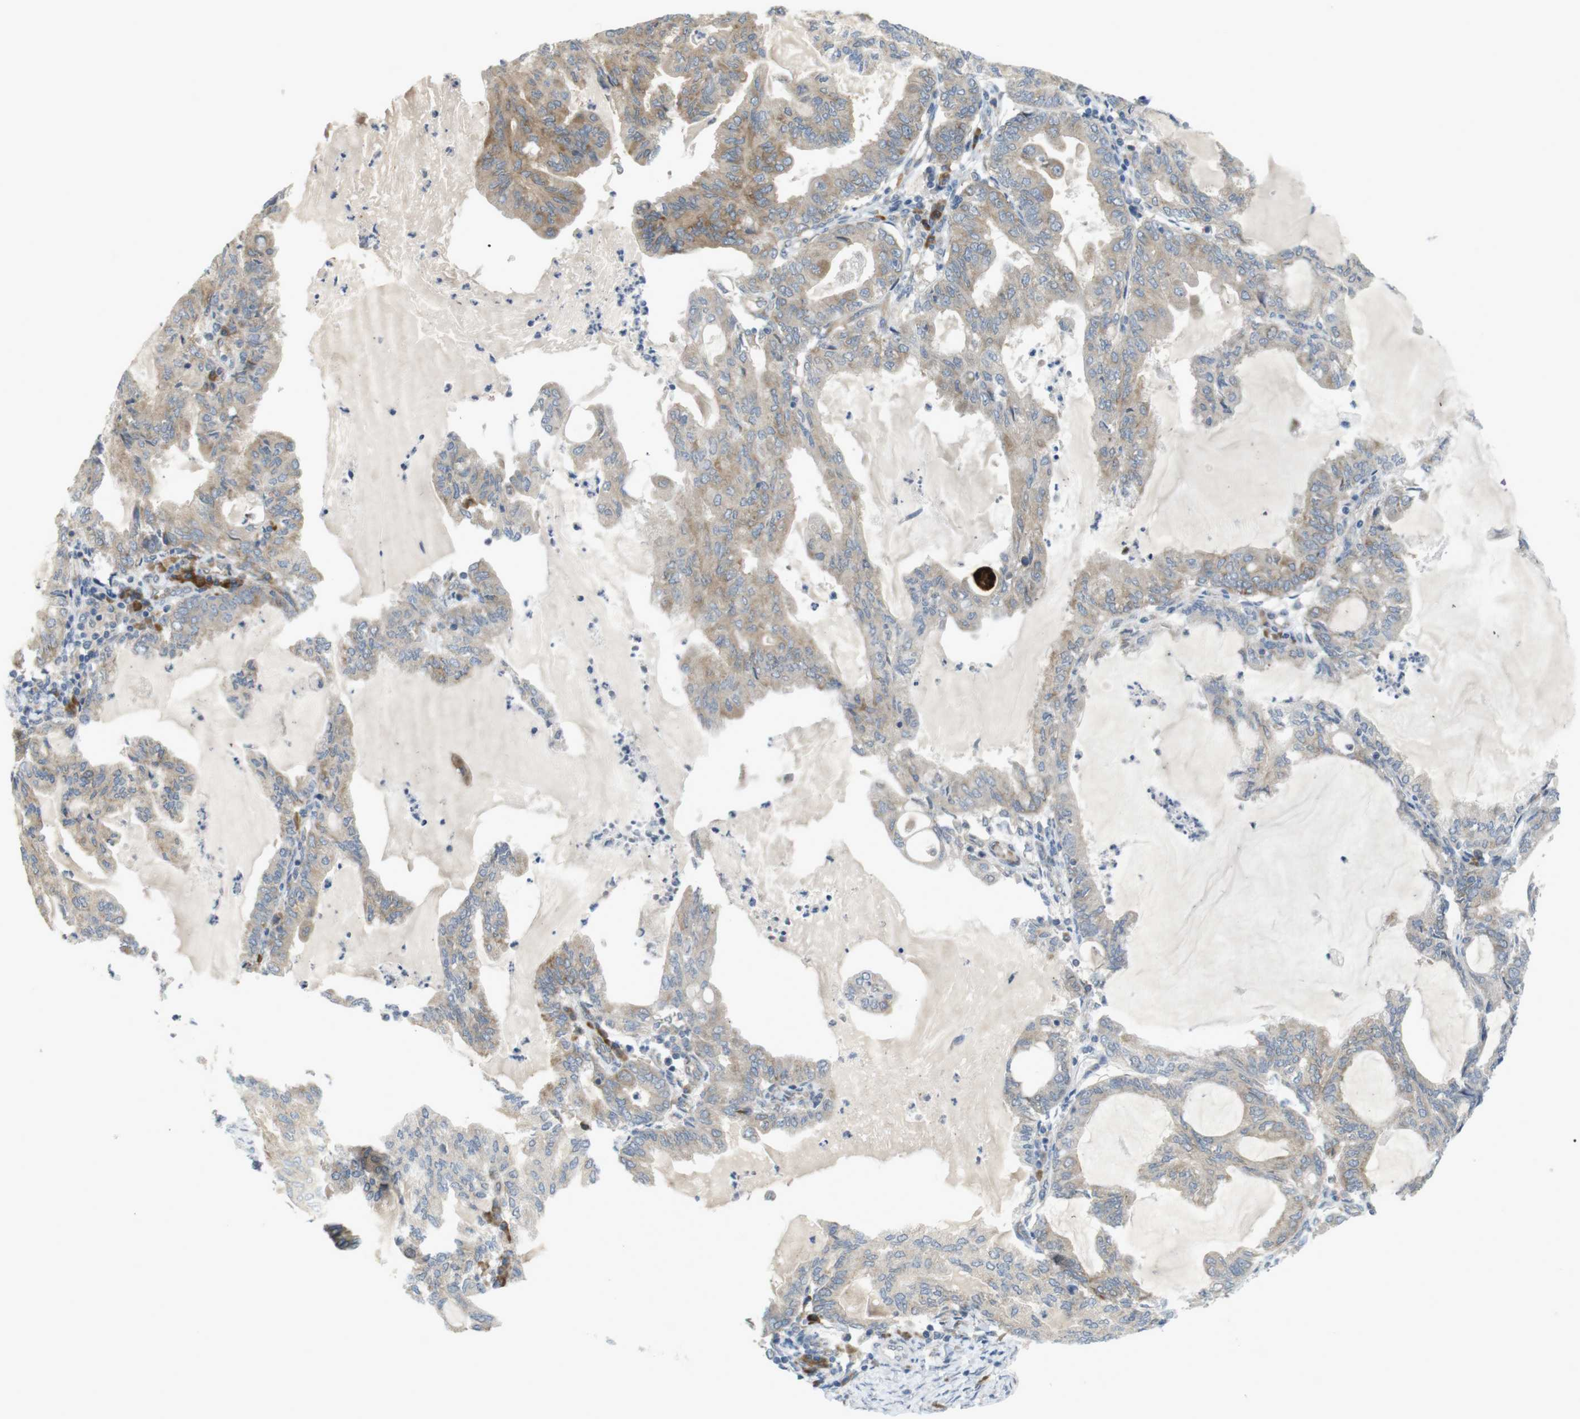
{"staining": {"intensity": "weak", "quantity": ">75%", "location": "cytoplasmic/membranous"}, "tissue": "endometrial cancer", "cell_type": "Tumor cells", "image_type": "cancer", "snomed": [{"axis": "morphology", "description": "Adenocarcinoma, NOS"}, {"axis": "topography", "description": "Endometrium"}], "caption": "This is a histology image of immunohistochemistry staining of endometrial cancer (adenocarcinoma), which shows weak positivity in the cytoplasmic/membranous of tumor cells.", "gene": "GJC3", "patient": {"sex": "female", "age": 86}}